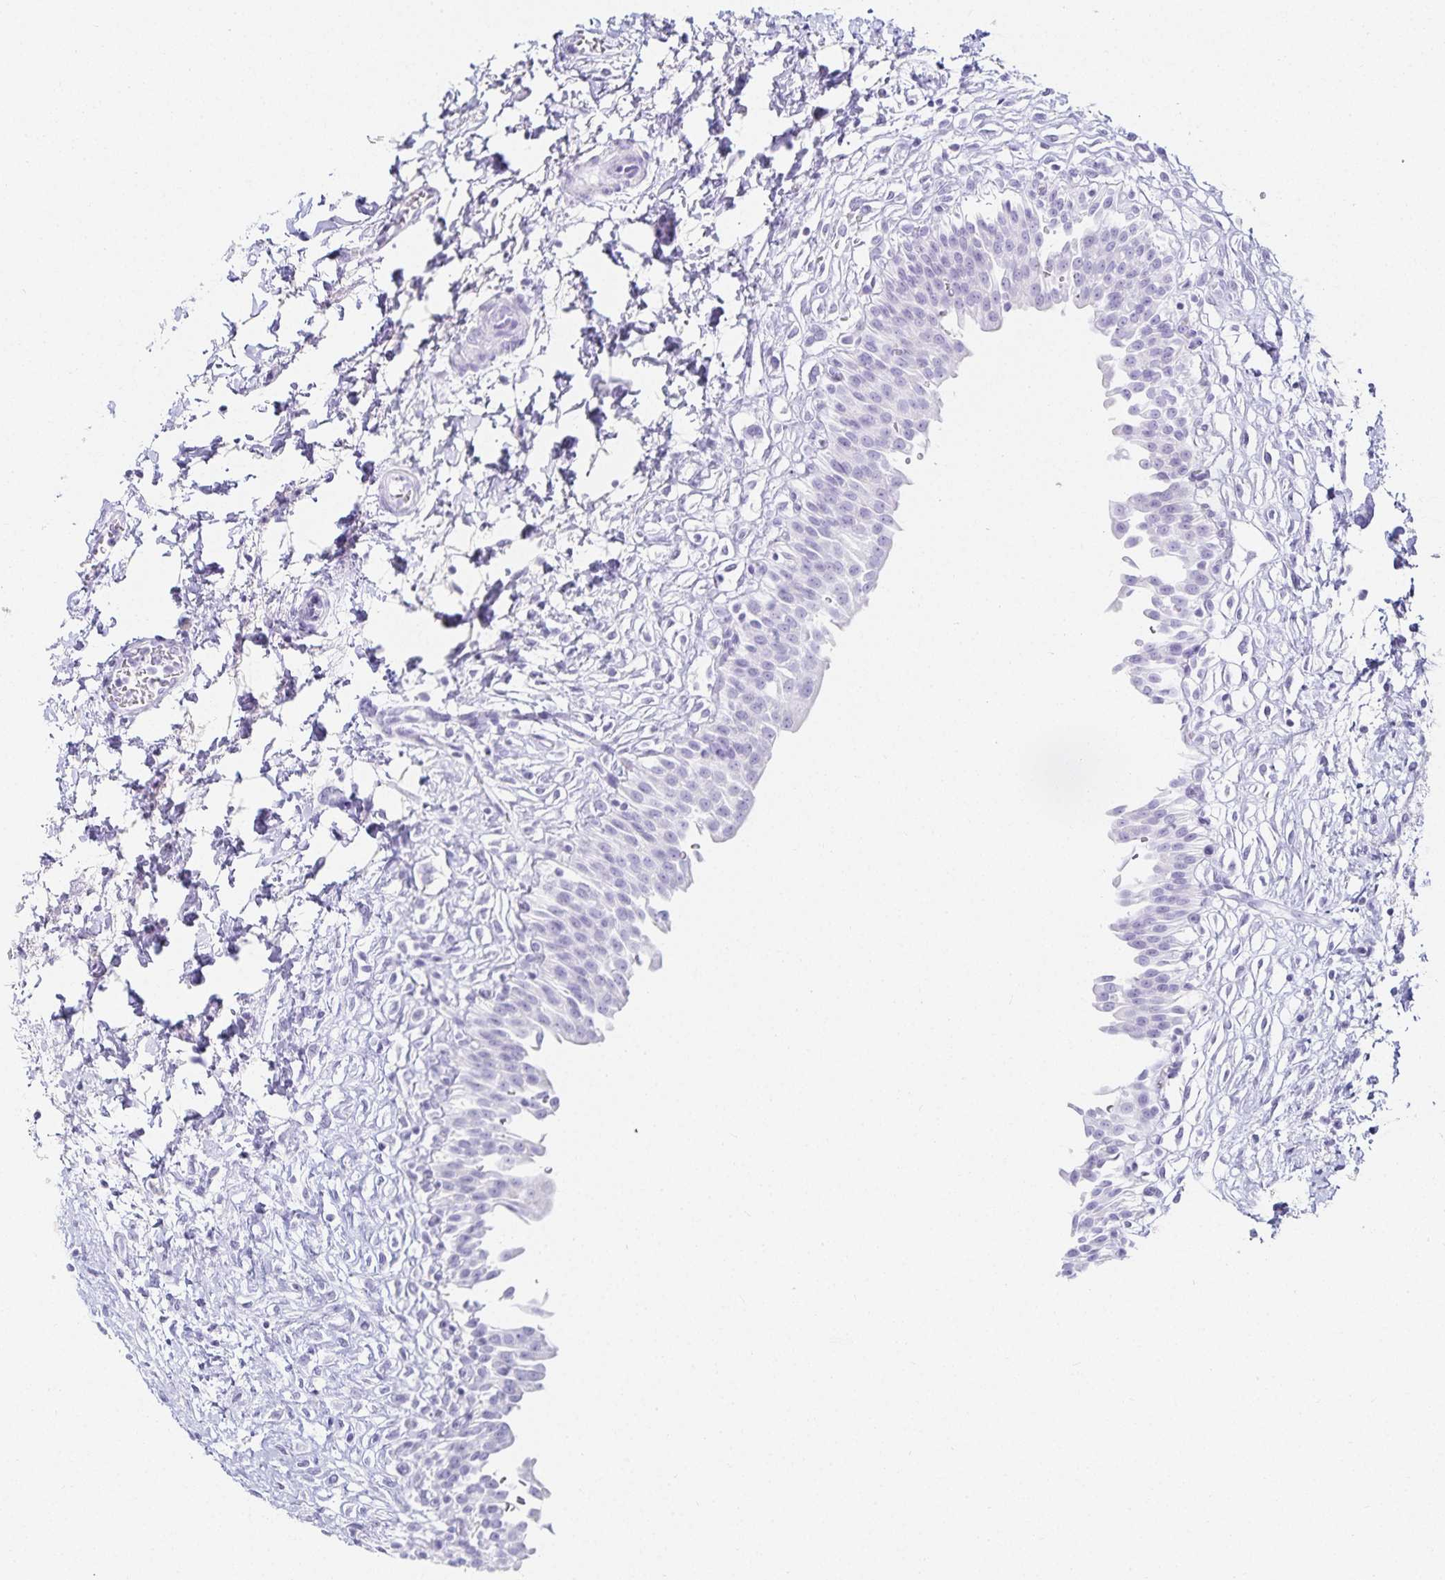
{"staining": {"intensity": "negative", "quantity": "none", "location": "none"}, "tissue": "urinary bladder", "cell_type": "Urothelial cells", "image_type": "normal", "snomed": [{"axis": "morphology", "description": "Normal tissue, NOS"}, {"axis": "topography", "description": "Urinary bladder"}], "caption": "The immunohistochemistry histopathology image has no significant positivity in urothelial cells of urinary bladder. The staining was performed using DAB (3,3'-diaminobenzidine) to visualize the protein expression in brown, while the nuclei were stained in blue with hematoxylin (Magnification: 20x).", "gene": "GP2", "patient": {"sex": "male", "age": 37}}